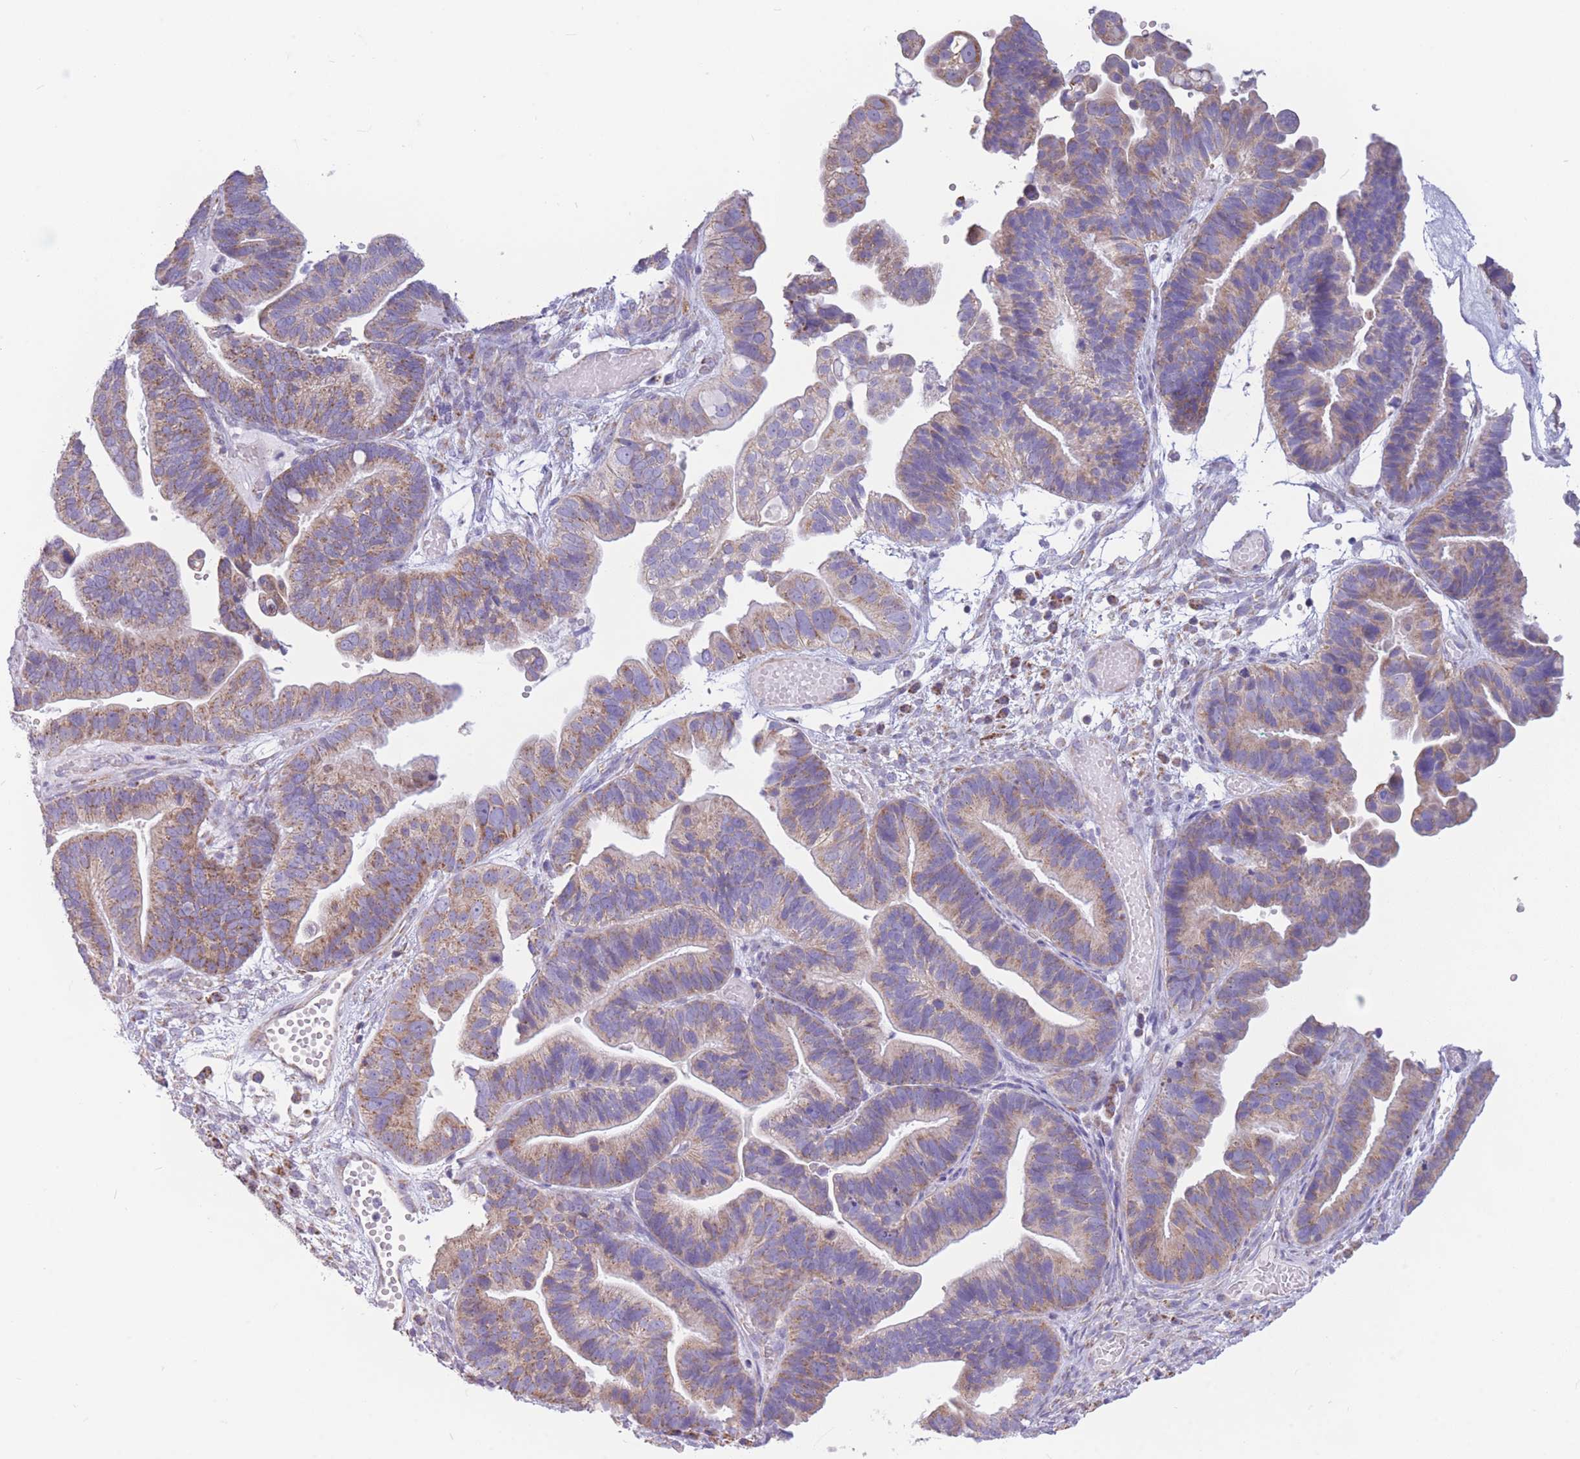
{"staining": {"intensity": "moderate", "quantity": "25%-75%", "location": "cytoplasmic/membranous"}, "tissue": "ovarian cancer", "cell_type": "Tumor cells", "image_type": "cancer", "snomed": [{"axis": "morphology", "description": "Cystadenocarcinoma, serous, NOS"}, {"axis": "topography", "description": "Ovary"}], "caption": "Moderate cytoplasmic/membranous staining for a protein is seen in approximately 25%-75% of tumor cells of ovarian cancer (serous cystadenocarcinoma) using IHC.", "gene": "PDHA1", "patient": {"sex": "female", "age": 56}}